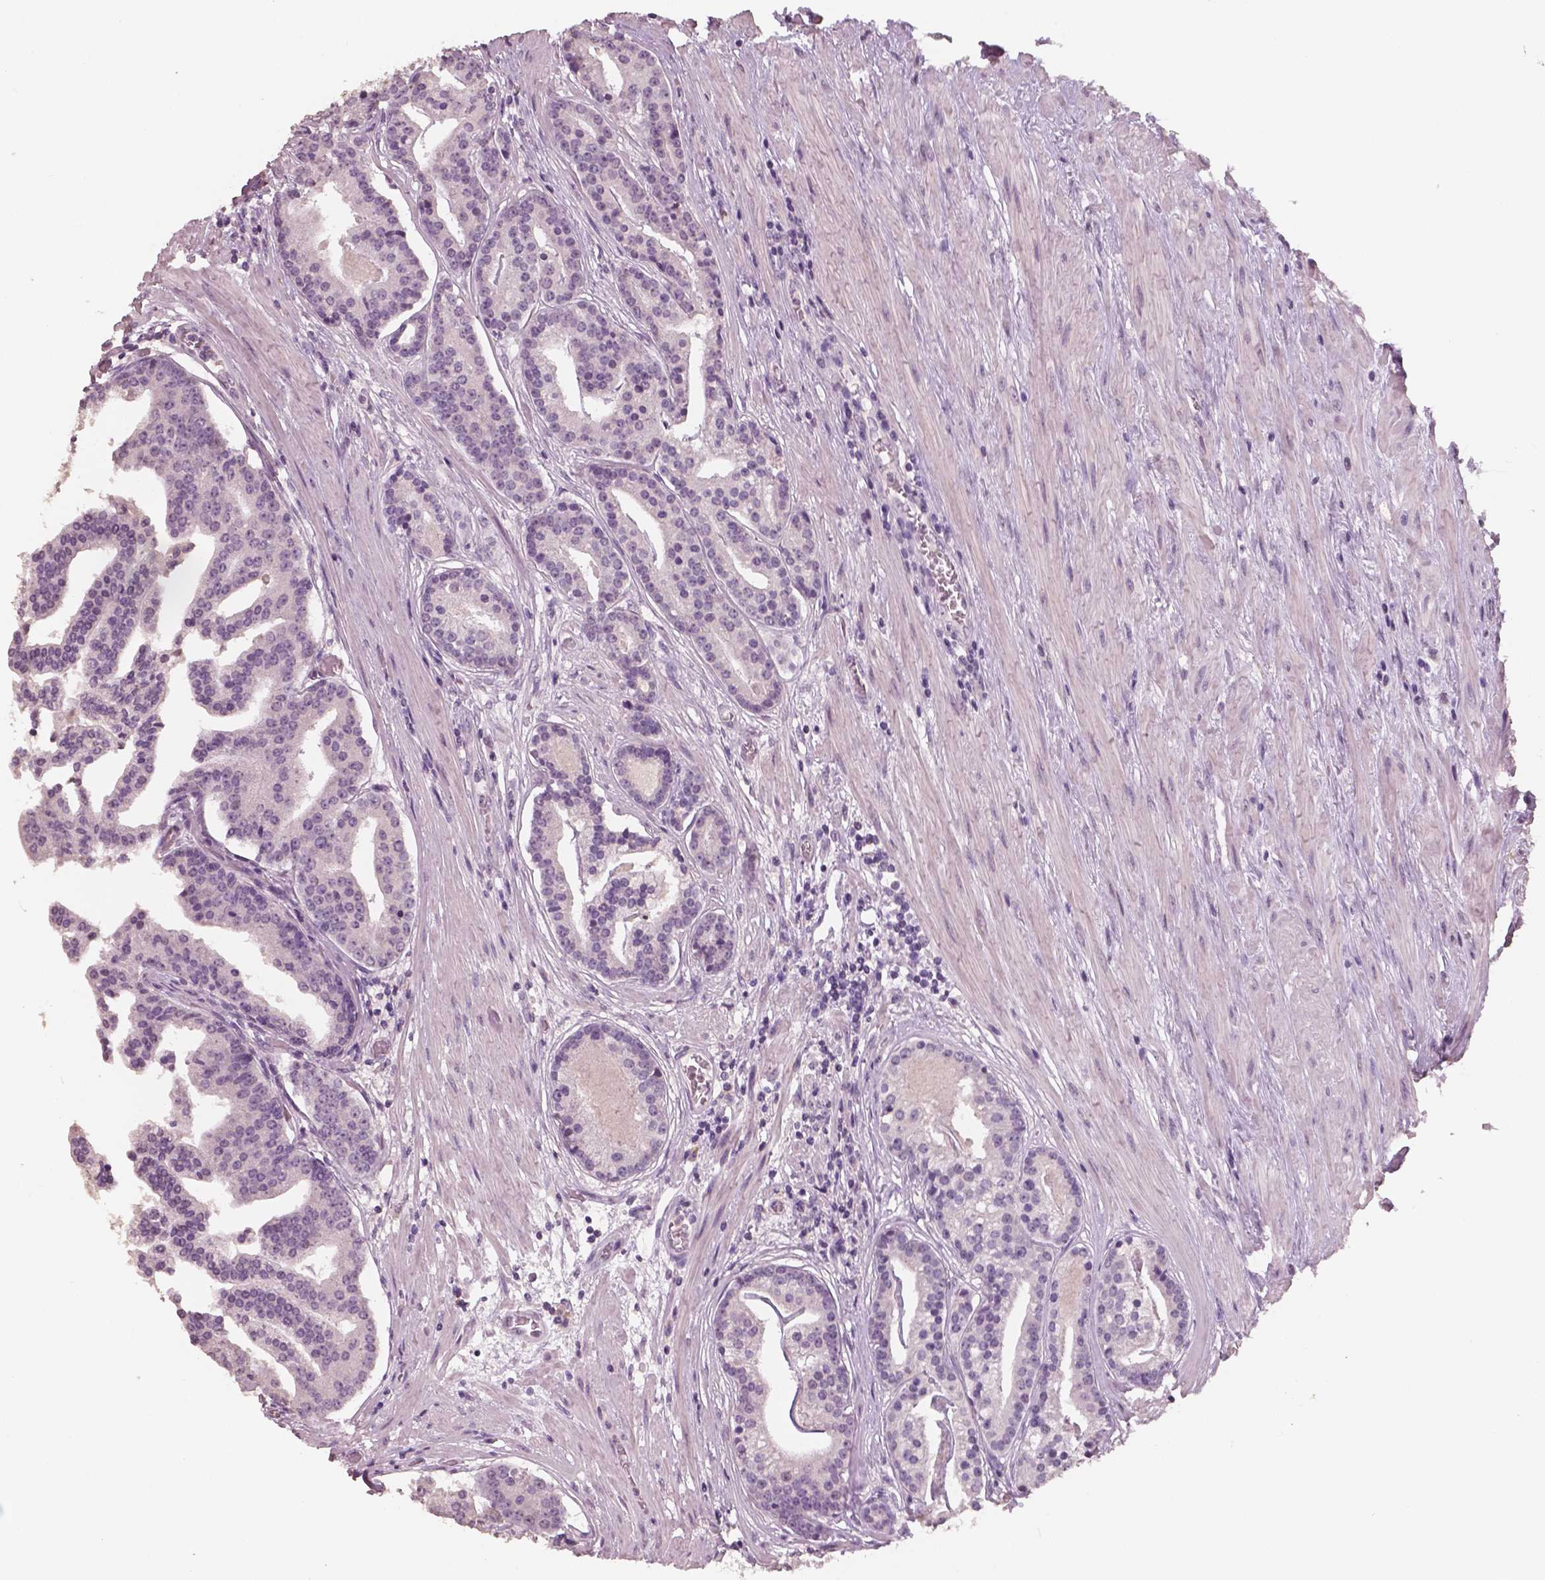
{"staining": {"intensity": "negative", "quantity": "none", "location": "none"}, "tissue": "prostate cancer", "cell_type": "Tumor cells", "image_type": "cancer", "snomed": [{"axis": "morphology", "description": "Adenocarcinoma, NOS"}, {"axis": "topography", "description": "Prostate and seminal vesicle, NOS"}, {"axis": "topography", "description": "Prostate"}], "caption": "The immunohistochemistry (IHC) histopathology image has no significant expression in tumor cells of prostate cancer (adenocarcinoma) tissue.", "gene": "NECAB1", "patient": {"sex": "male", "age": 44}}